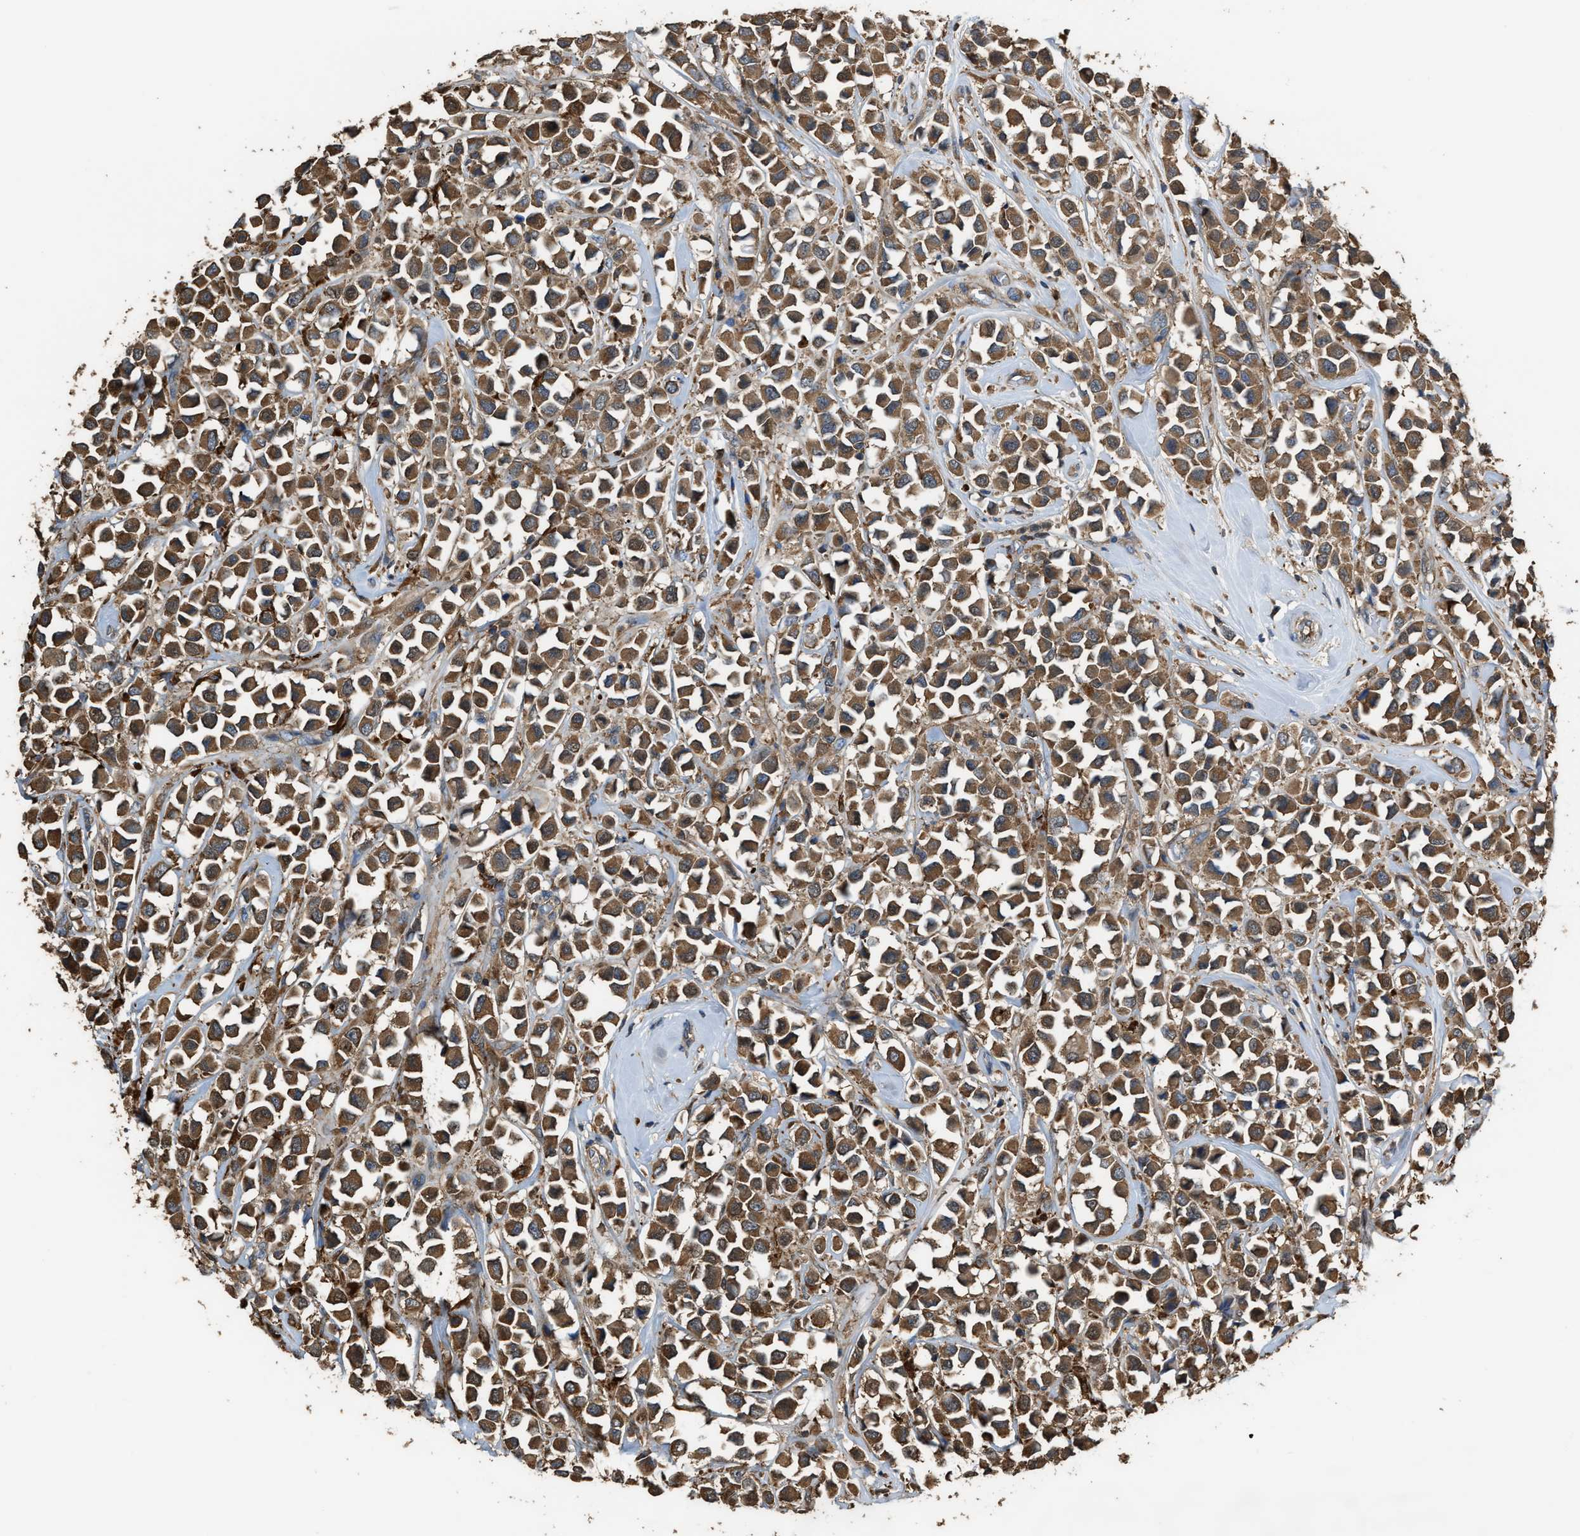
{"staining": {"intensity": "strong", "quantity": ">75%", "location": "cytoplasmic/membranous"}, "tissue": "breast cancer", "cell_type": "Tumor cells", "image_type": "cancer", "snomed": [{"axis": "morphology", "description": "Duct carcinoma"}, {"axis": "topography", "description": "Breast"}], "caption": "This is an image of immunohistochemistry staining of breast cancer (intraductal carcinoma), which shows strong staining in the cytoplasmic/membranous of tumor cells.", "gene": "ATIC", "patient": {"sex": "female", "age": 61}}